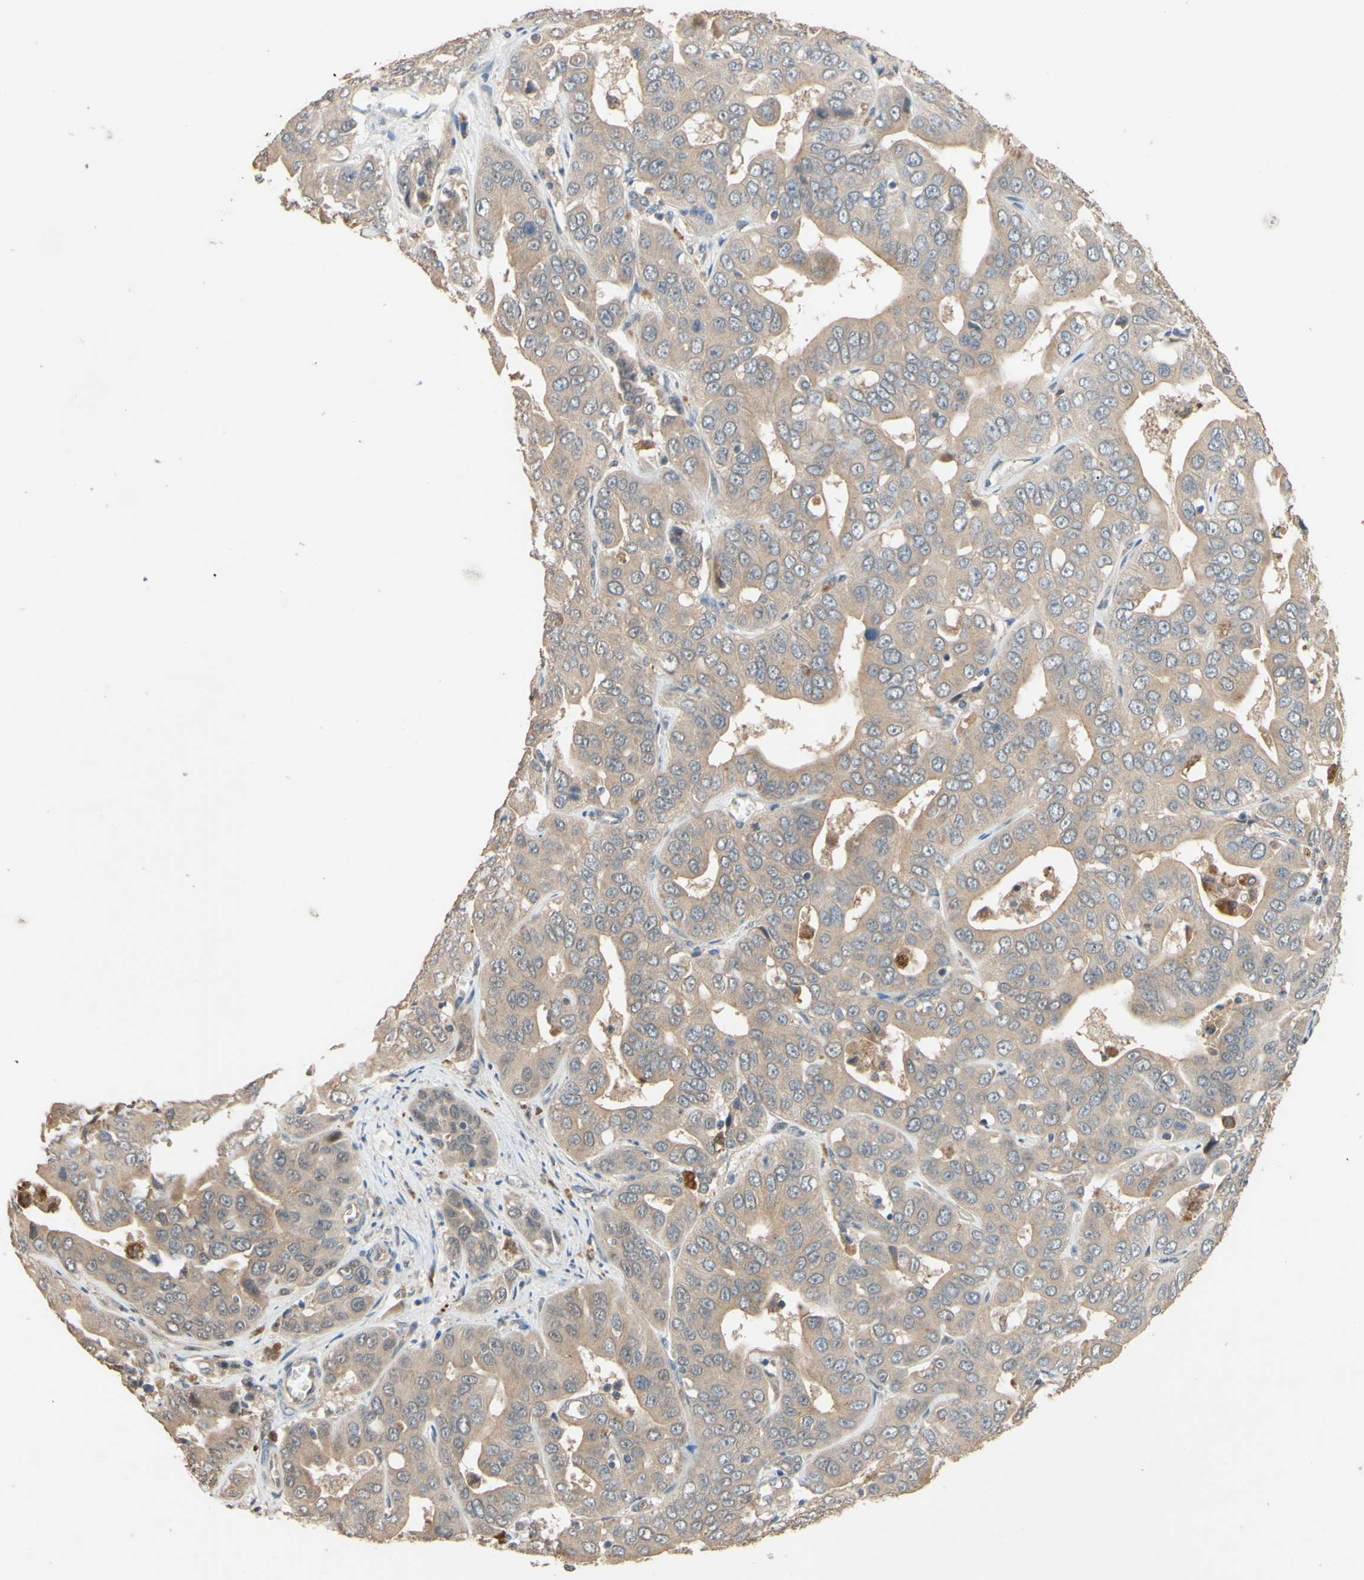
{"staining": {"intensity": "weak", "quantity": ">75%", "location": "cytoplasmic/membranous"}, "tissue": "liver cancer", "cell_type": "Tumor cells", "image_type": "cancer", "snomed": [{"axis": "morphology", "description": "Cholangiocarcinoma"}, {"axis": "topography", "description": "Liver"}], "caption": "This is a micrograph of immunohistochemistry (IHC) staining of liver cholangiocarcinoma, which shows weak staining in the cytoplasmic/membranous of tumor cells.", "gene": "SMIM19", "patient": {"sex": "female", "age": 52}}